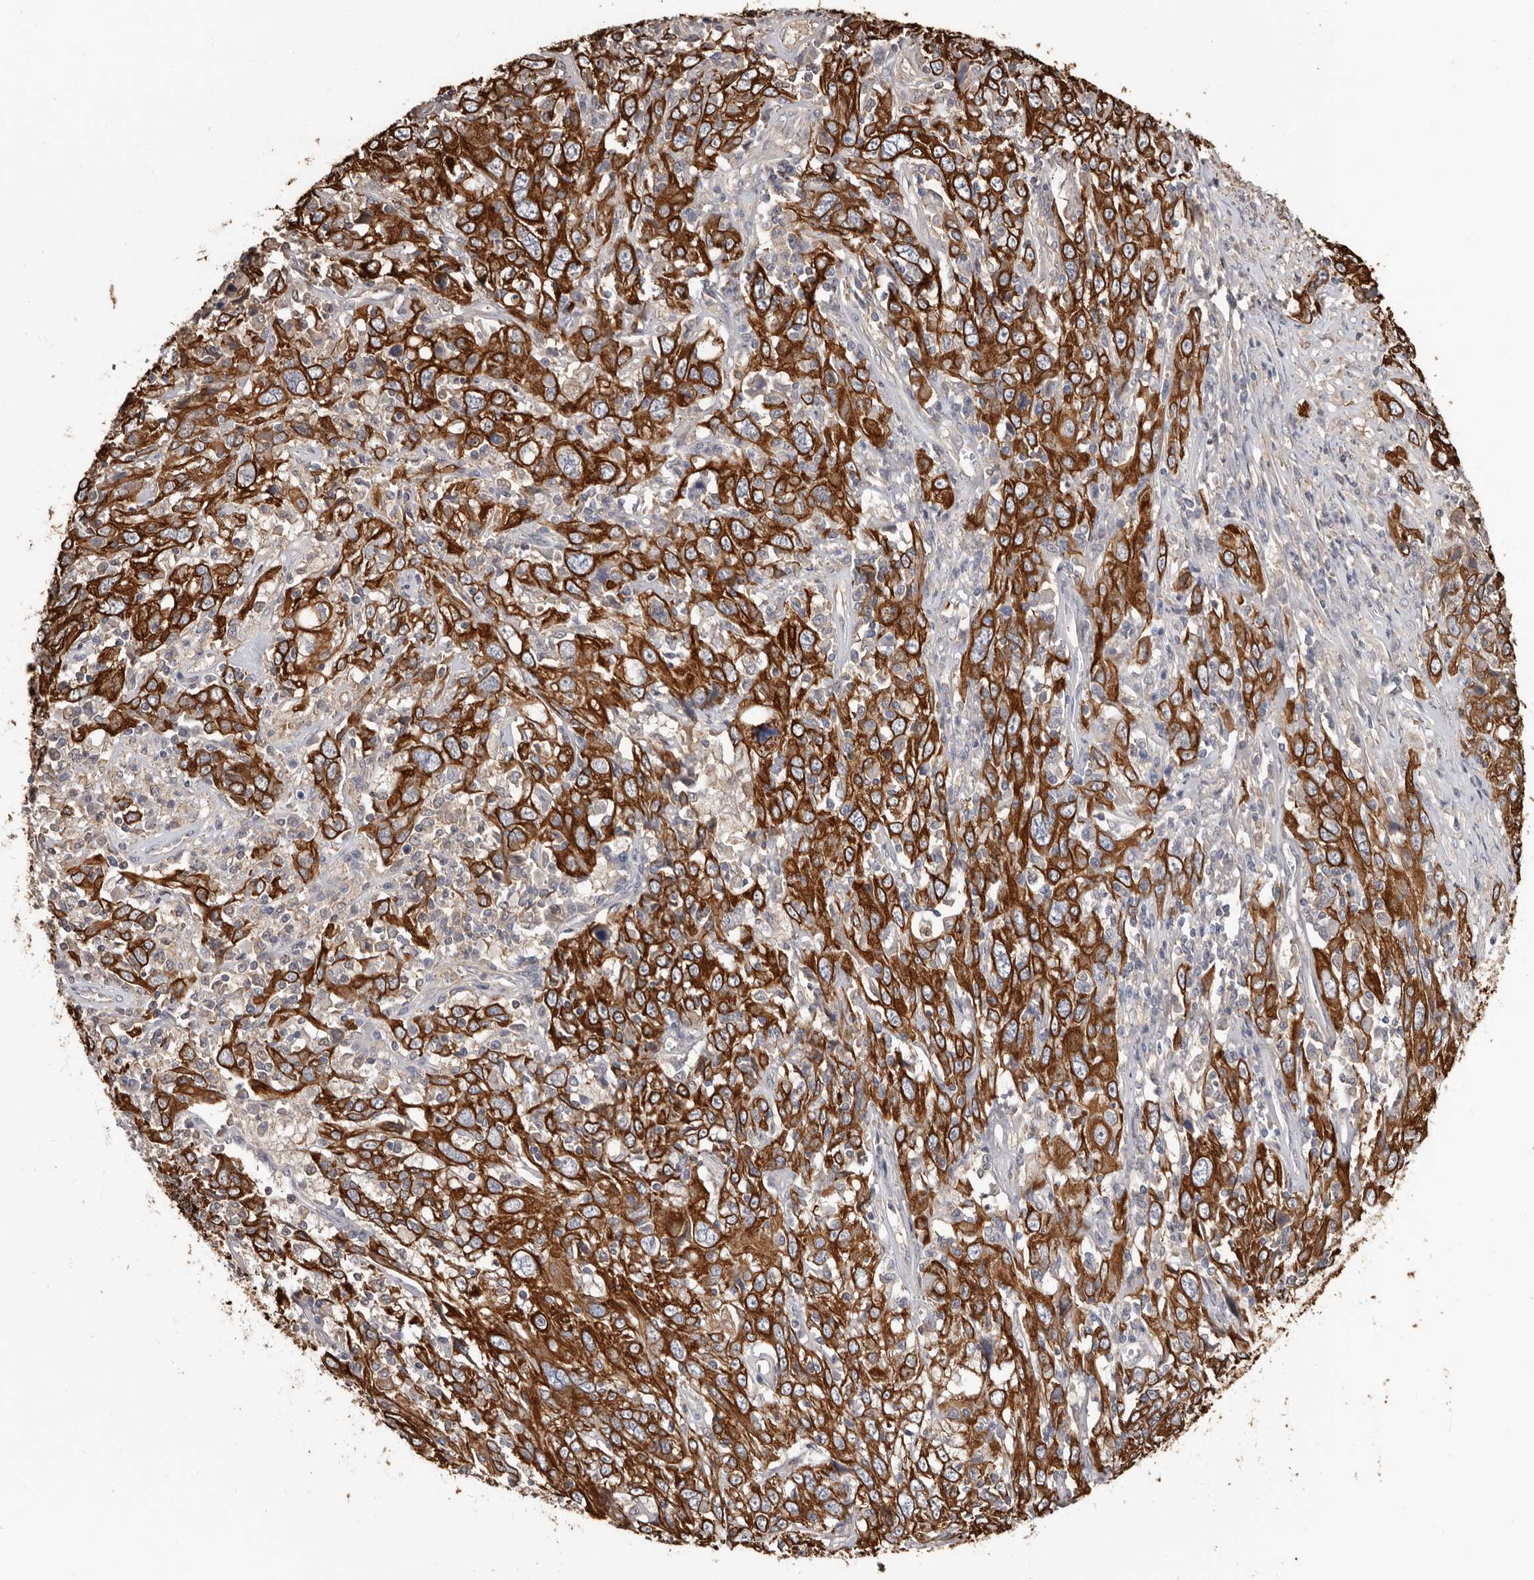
{"staining": {"intensity": "strong", "quantity": ">75%", "location": "cytoplasmic/membranous"}, "tissue": "cervical cancer", "cell_type": "Tumor cells", "image_type": "cancer", "snomed": [{"axis": "morphology", "description": "Squamous cell carcinoma, NOS"}, {"axis": "topography", "description": "Cervix"}], "caption": "Immunohistochemistry of cervical squamous cell carcinoma displays high levels of strong cytoplasmic/membranous staining in about >75% of tumor cells.", "gene": "MRPL18", "patient": {"sex": "female", "age": 46}}